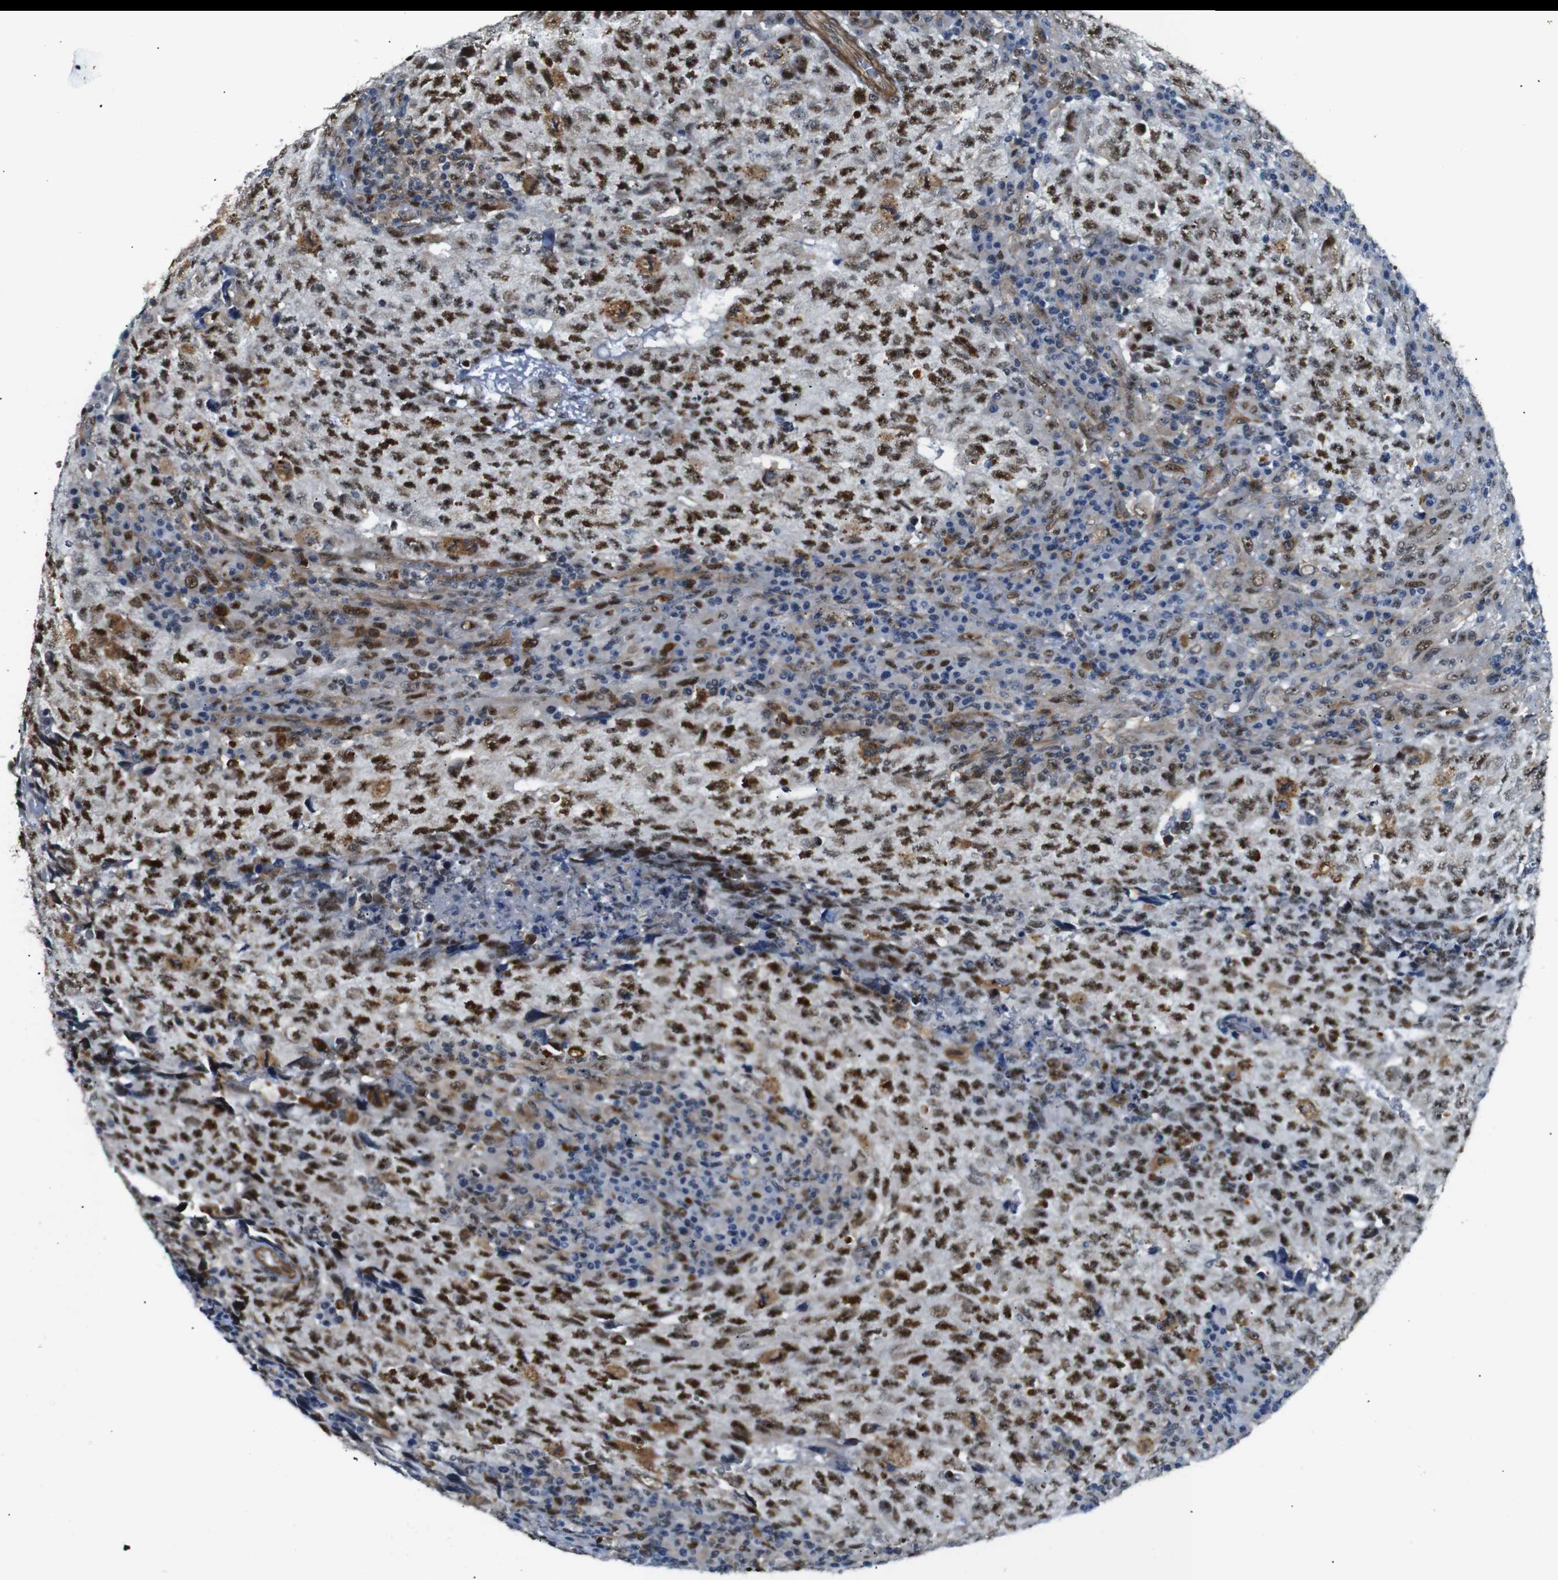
{"staining": {"intensity": "strong", "quantity": ">75%", "location": "nuclear"}, "tissue": "testis cancer", "cell_type": "Tumor cells", "image_type": "cancer", "snomed": [{"axis": "morphology", "description": "Necrosis, NOS"}, {"axis": "morphology", "description": "Carcinoma, Embryonal, NOS"}, {"axis": "topography", "description": "Testis"}], "caption": "Immunohistochemistry (IHC) of human testis cancer (embryonal carcinoma) exhibits high levels of strong nuclear expression in about >75% of tumor cells.", "gene": "PARN", "patient": {"sex": "male", "age": 19}}